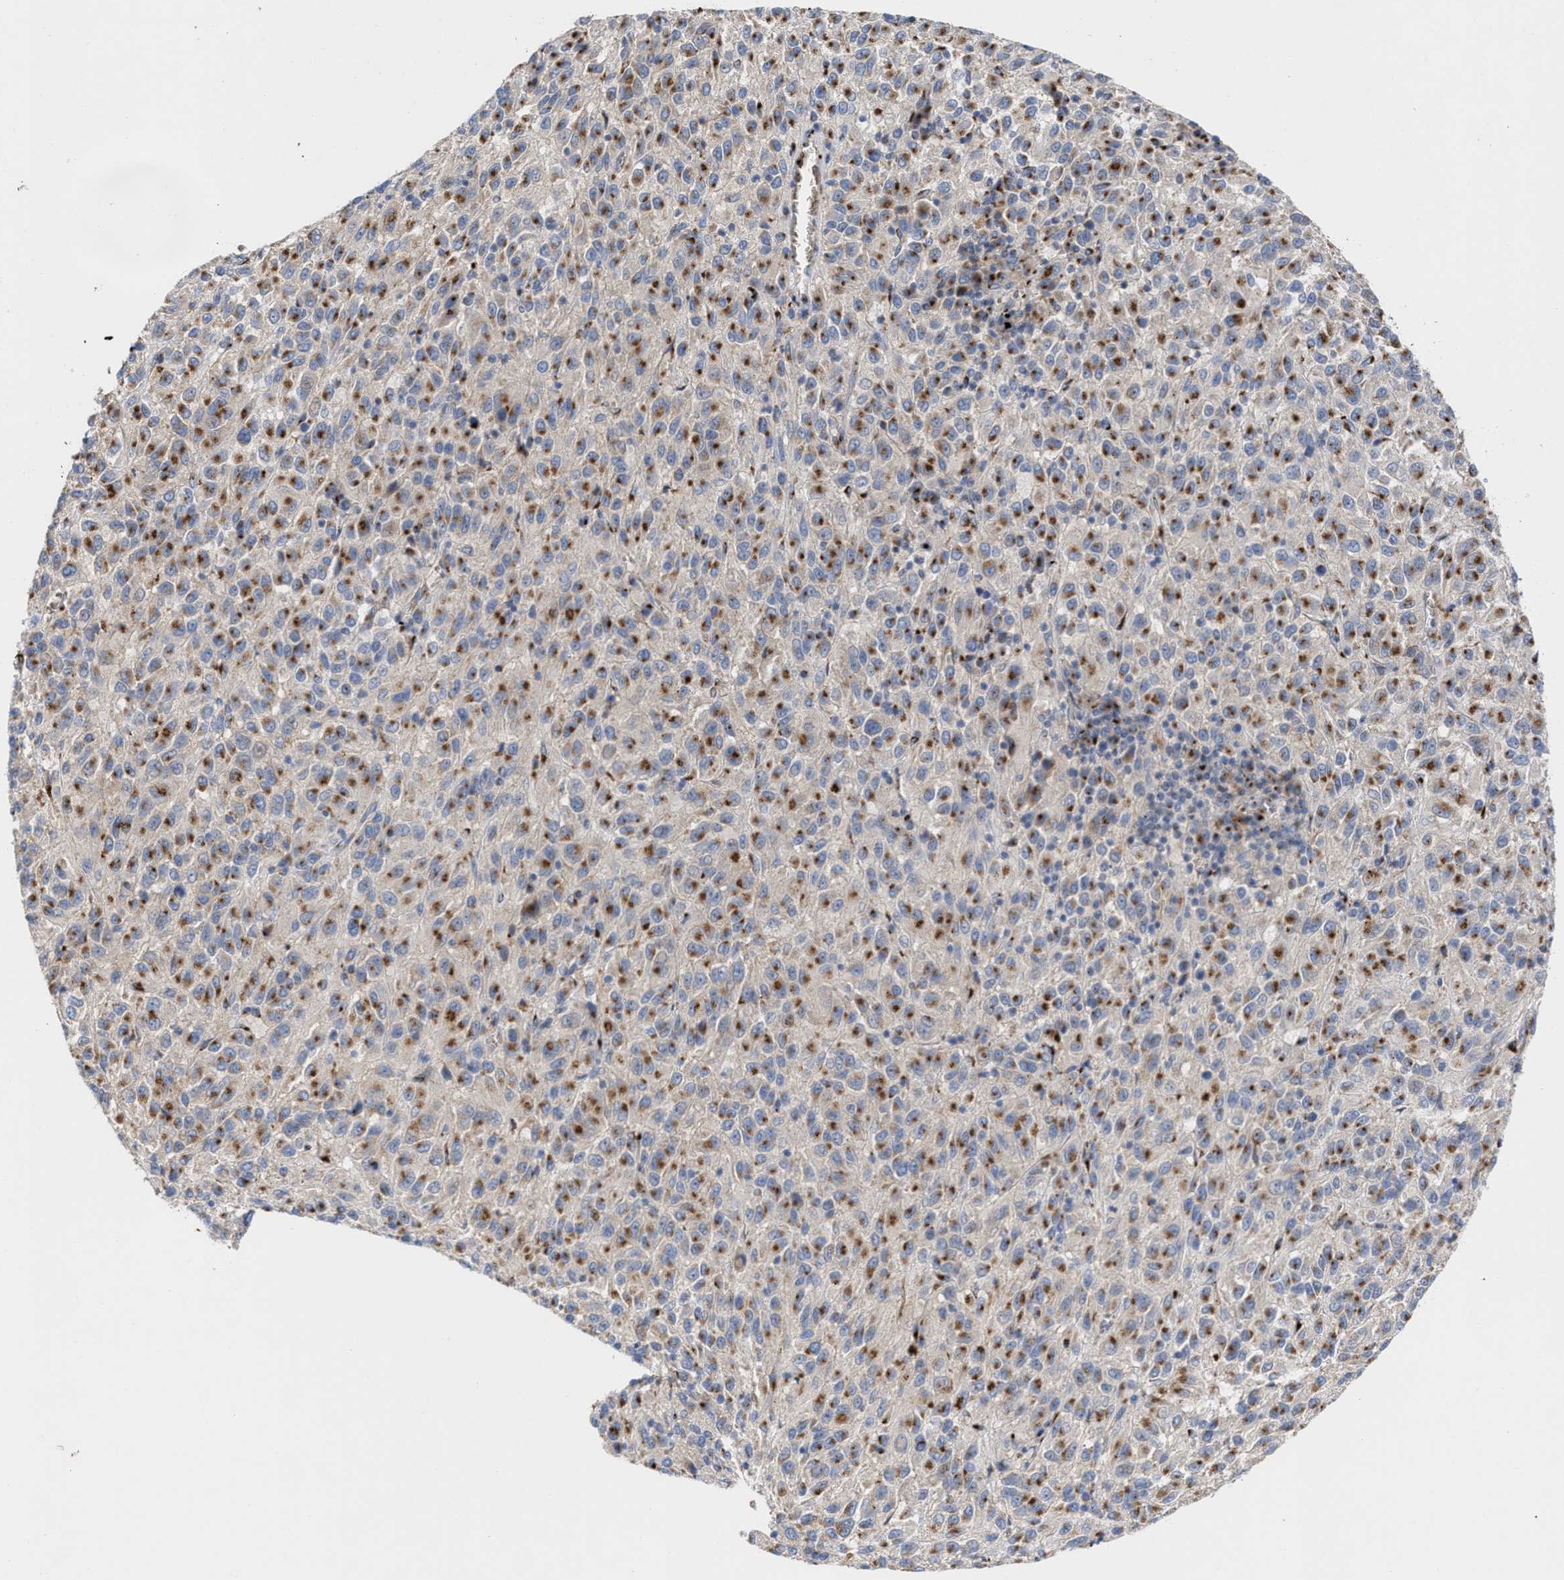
{"staining": {"intensity": "strong", "quantity": ">75%", "location": "cytoplasmic/membranous"}, "tissue": "melanoma", "cell_type": "Tumor cells", "image_type": "cancer", "snomed": [{"axis": "morphology", "description": "Malignant melanoma, Metastatic site"}, {"axis": "topography", "description": "Lung"}], "caption": "IHC of human malignant melanoma (metastatic site) reveals high levels of strong cytoplasmic/membranous positivity in approximately >75% of tumor cells. The staining was performed using DAB to visualize the protein expression in brown, while the nuclei were stained in blue with hematoxylin (Magnification: 20x).", "gene": "CCL2", "patient": {"sex": "male", "age": 64}}